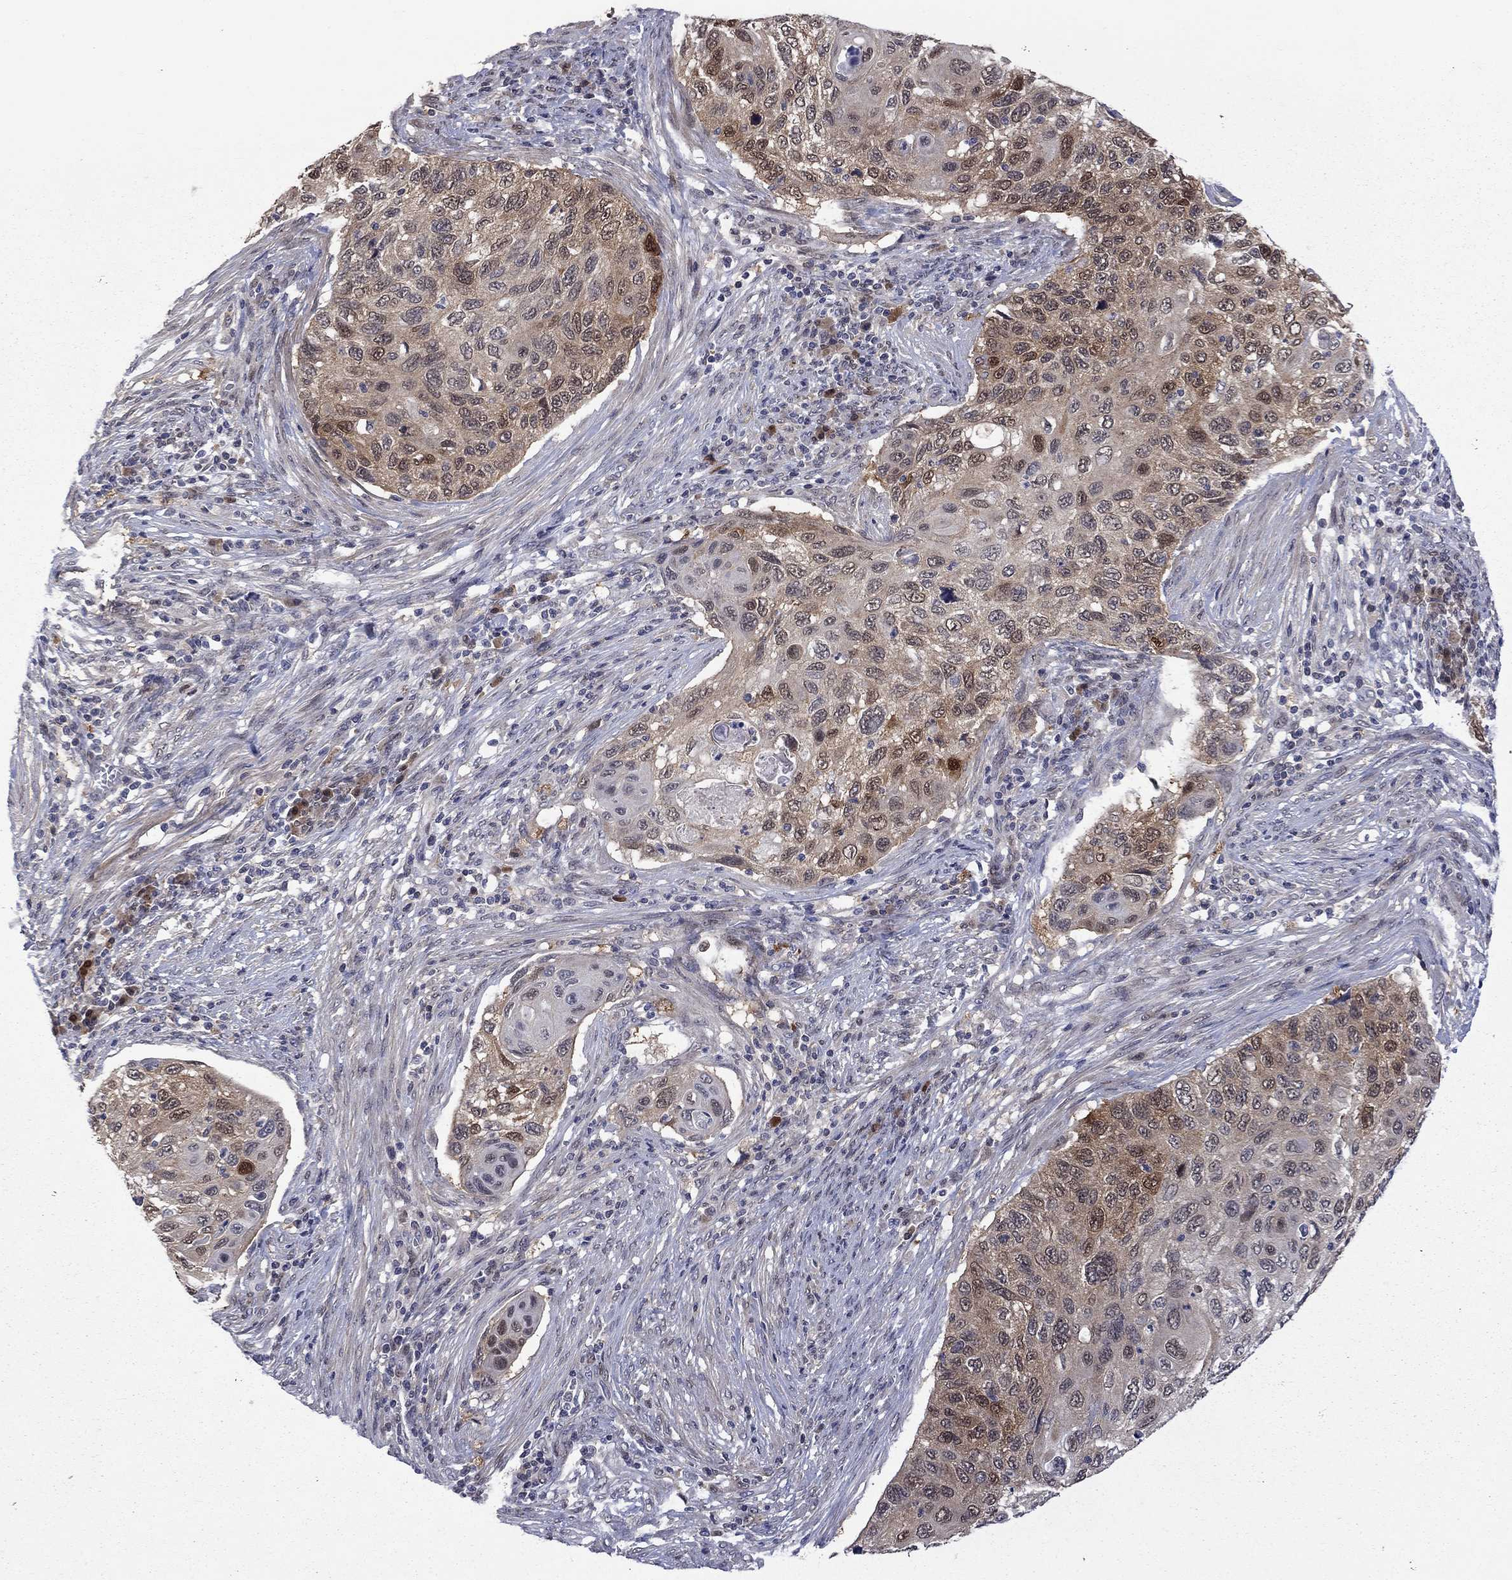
{"staining": {"intensity": "moderate", "quantity": "<25%", "location": "cytoplasmic/membranous,nuclear"}, "tissue": "cervical cancer", "cell_type": "Tumor cells", "image_type": "cancer", "snomed": [{"axis": "morphology", "description": "Squamous cell carcinoma, NOS"}, {"axis": "topography", "description": "Cervix"}], "caption": "Human squamous cell carcinoma (cervical) stained with a brown dye displays moderate cytoplasmic/membranous and nuclear positive staining in approximately <25% of tumor cells.", "gene": "CBR1", "patient": {"sex": "female", "age": 70}}